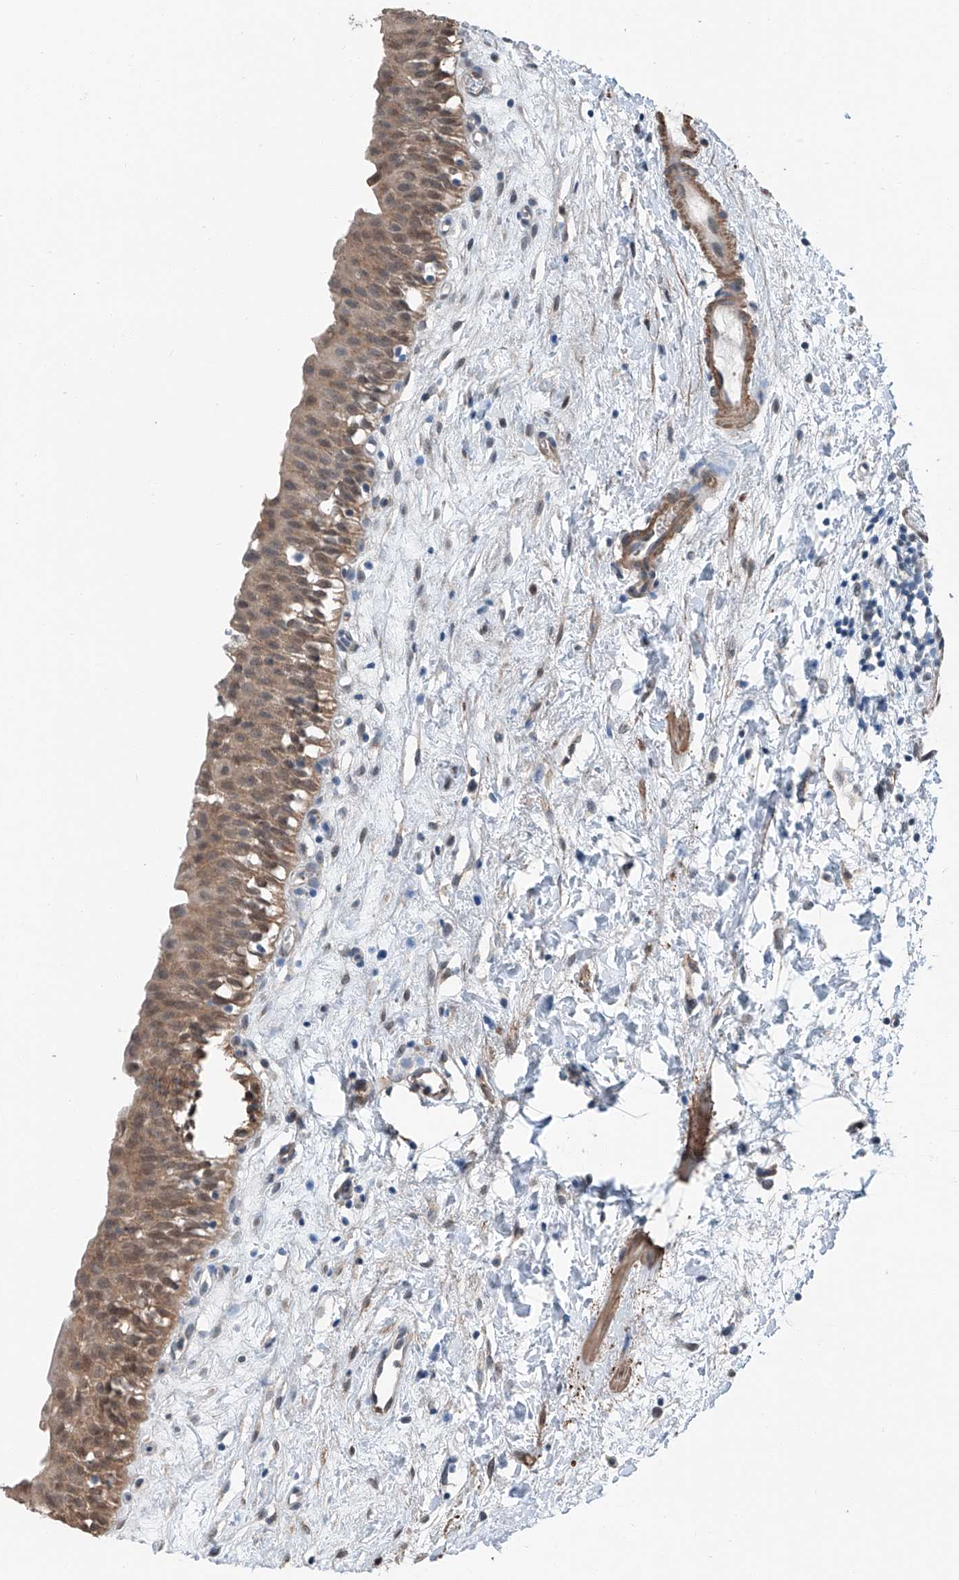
{"staining": {"intensity": "moderate", "quantity": ">75%", "location": "cytoplasmic/membranous,nuclear"}, "tissue": "urinary bladder", "cell_type": "Urothelial cells", "image_type": "normal", "snomed": [{"axis": "morphology", "description": "Normal tissue, NOS"}, {"axis": "topography", "description": "Urinary bladder"}], "caption": "Urothelial cells display medium levels of moderate cytoplasmic/membranous,nuclear staining in approximately >75% of cells in unremarkable human urinary bladder. Nuclei are stained in blue.", "gene": "HSPA6", "patient": {"sex": "male", "age": 51}}